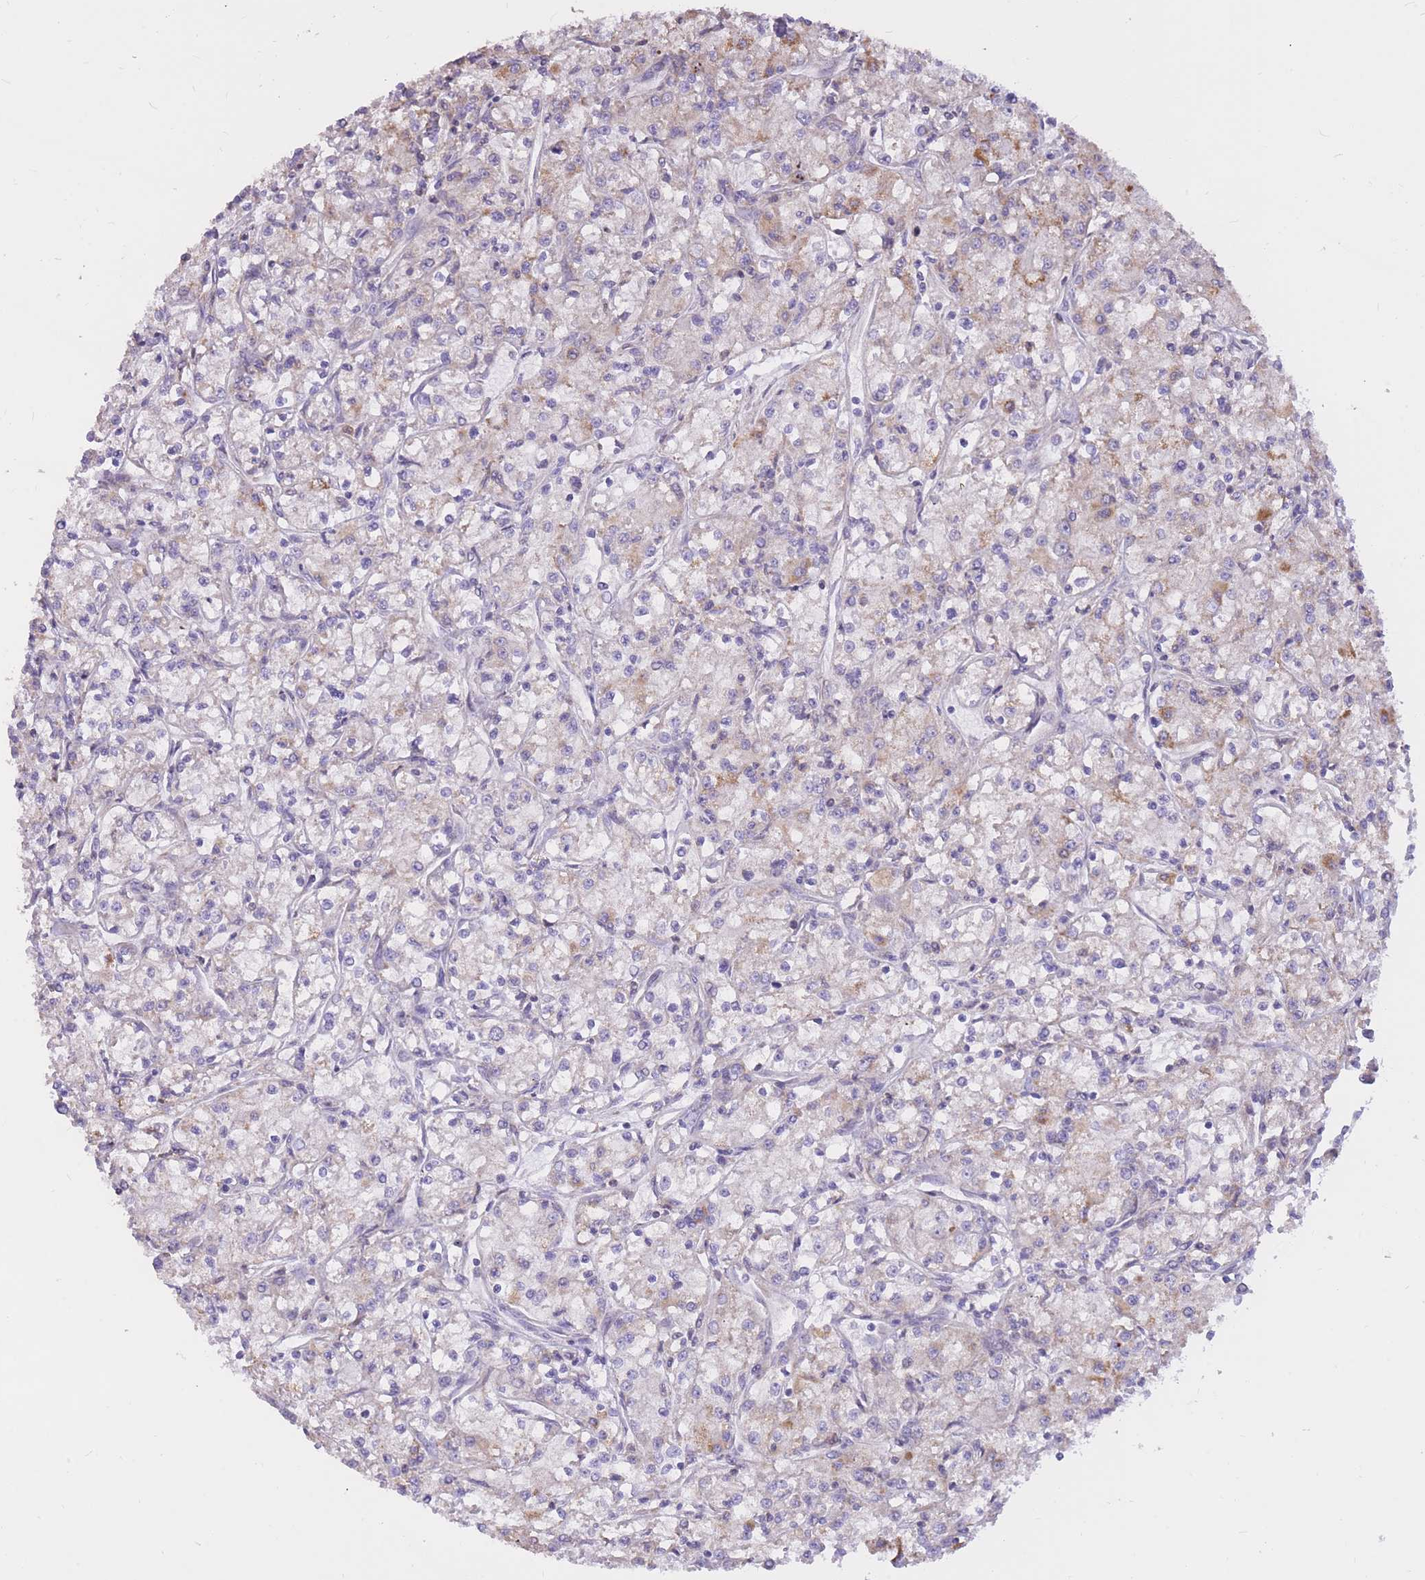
{"staining": {"intensity": "weak", "quantity": "25%-75%", "location": "cytoplasmic/membranous"}, "tissue": "renal cancer", "cell_type": "Tumor cells", "image_type": "cancer", "snomed": [{"axis": "morphology", "description": "Adenocarcinoma, NOS"}, {"axis": "topography", "description": "Kidney"}], "caption": "Protein staining exhibits weak cytoplasmic/membranous positivity in about 25%-75% of tumor cells in renal cancer.", "gene": "TOPAZ1", "patient": {"sex": "female", "age": 59}}